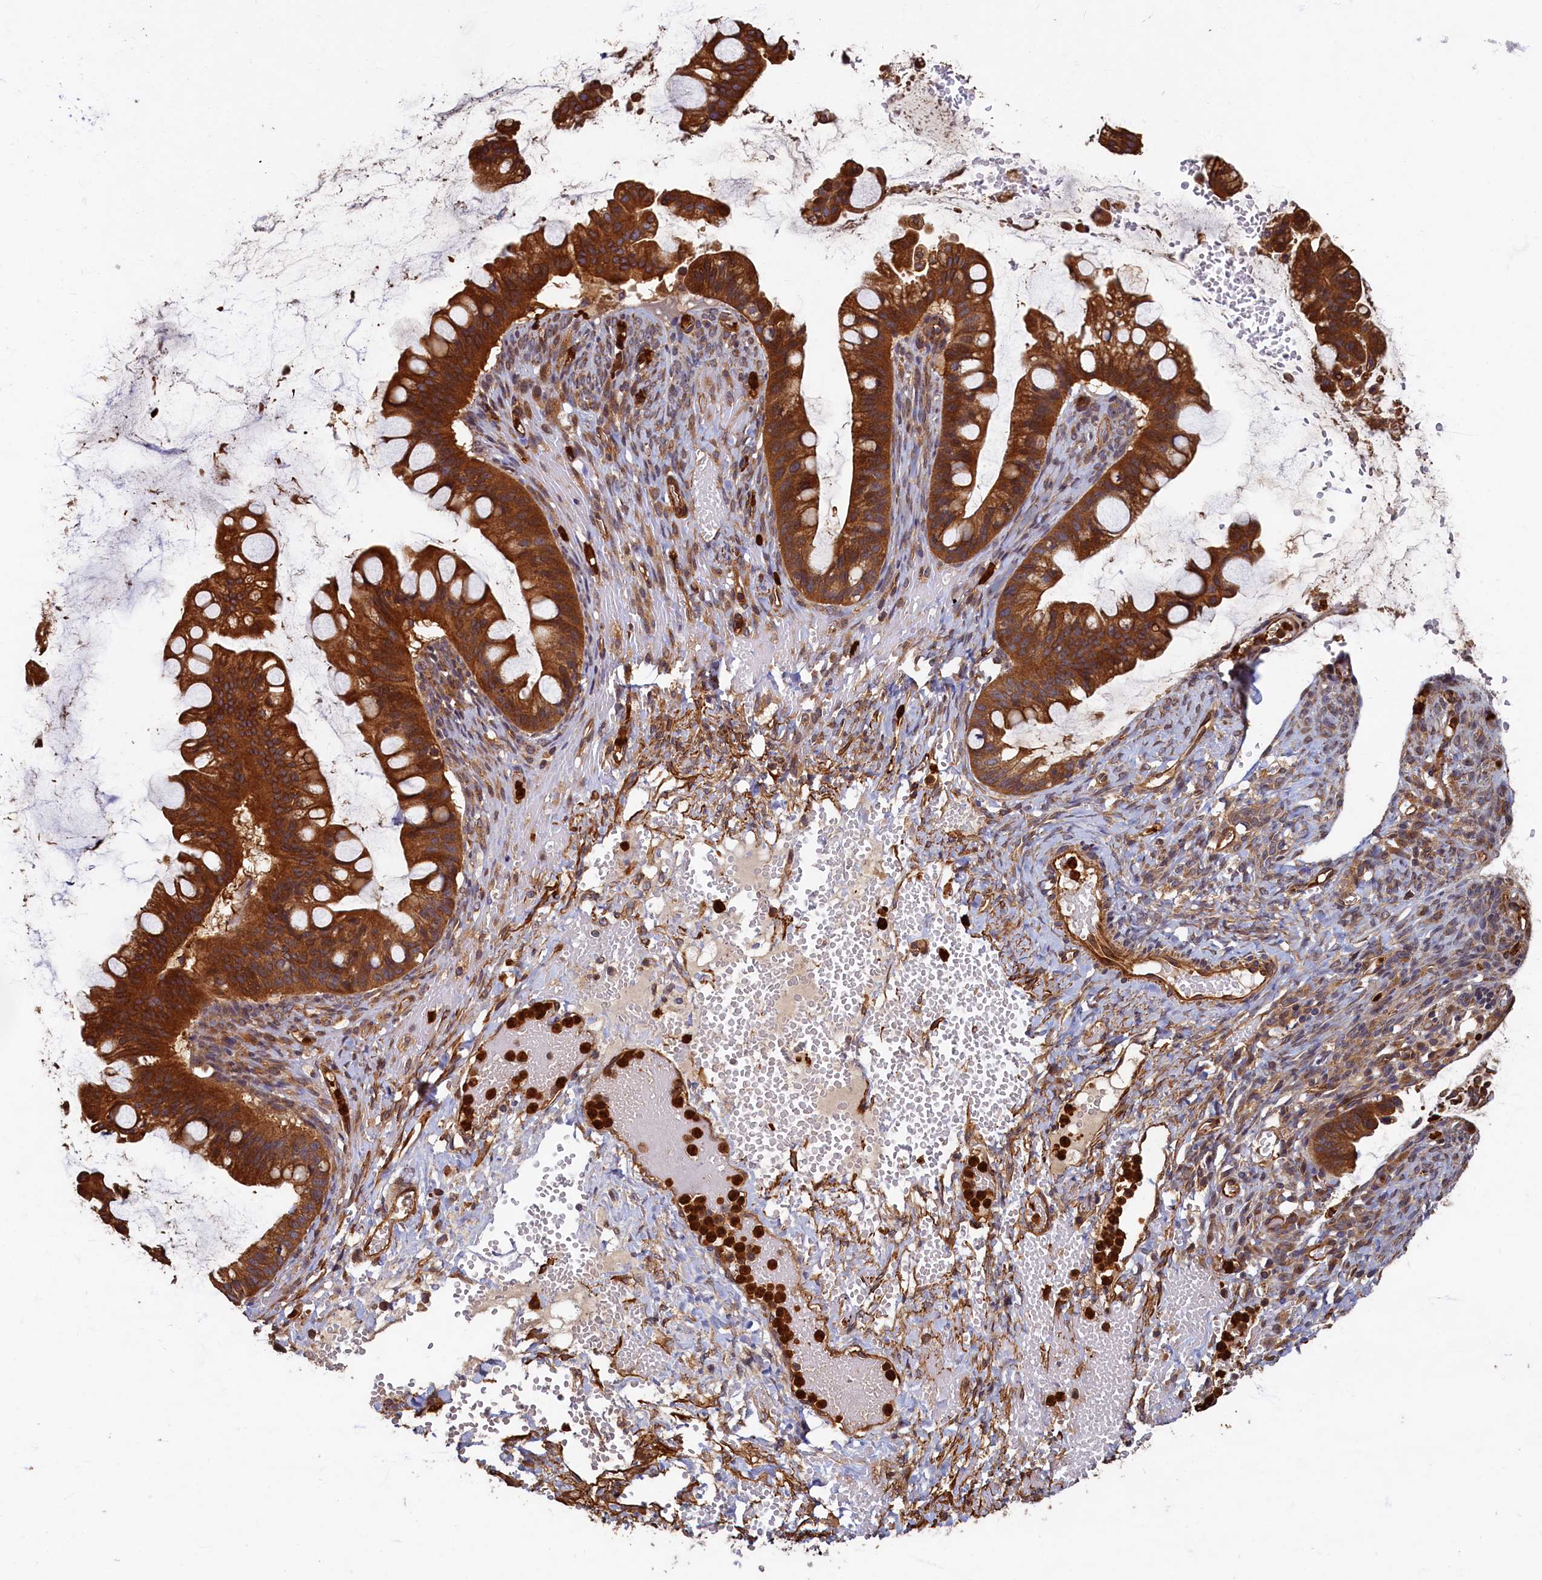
{"staining": {"intensity": "strong", "quantity": ">75%", "location": "cytoplasmic/membranous"}, "tissue": "ovarian cancer", "cell_type": "Tumor cells", "image_type": "cancer", "snomed": [{"axis": "morphology", "description": "Cystadenocarcinoma, mucinous, NOS"}, {"axis": "topography", "description": "Ovary"}], "caption": "A high amount of strong cytoplasmic/membranous expression is present in about >75% of tumor cells in ovarian cancer tissue.", "gene": "CCDC102B", "patient": {"sex": "female", "age": 73}}